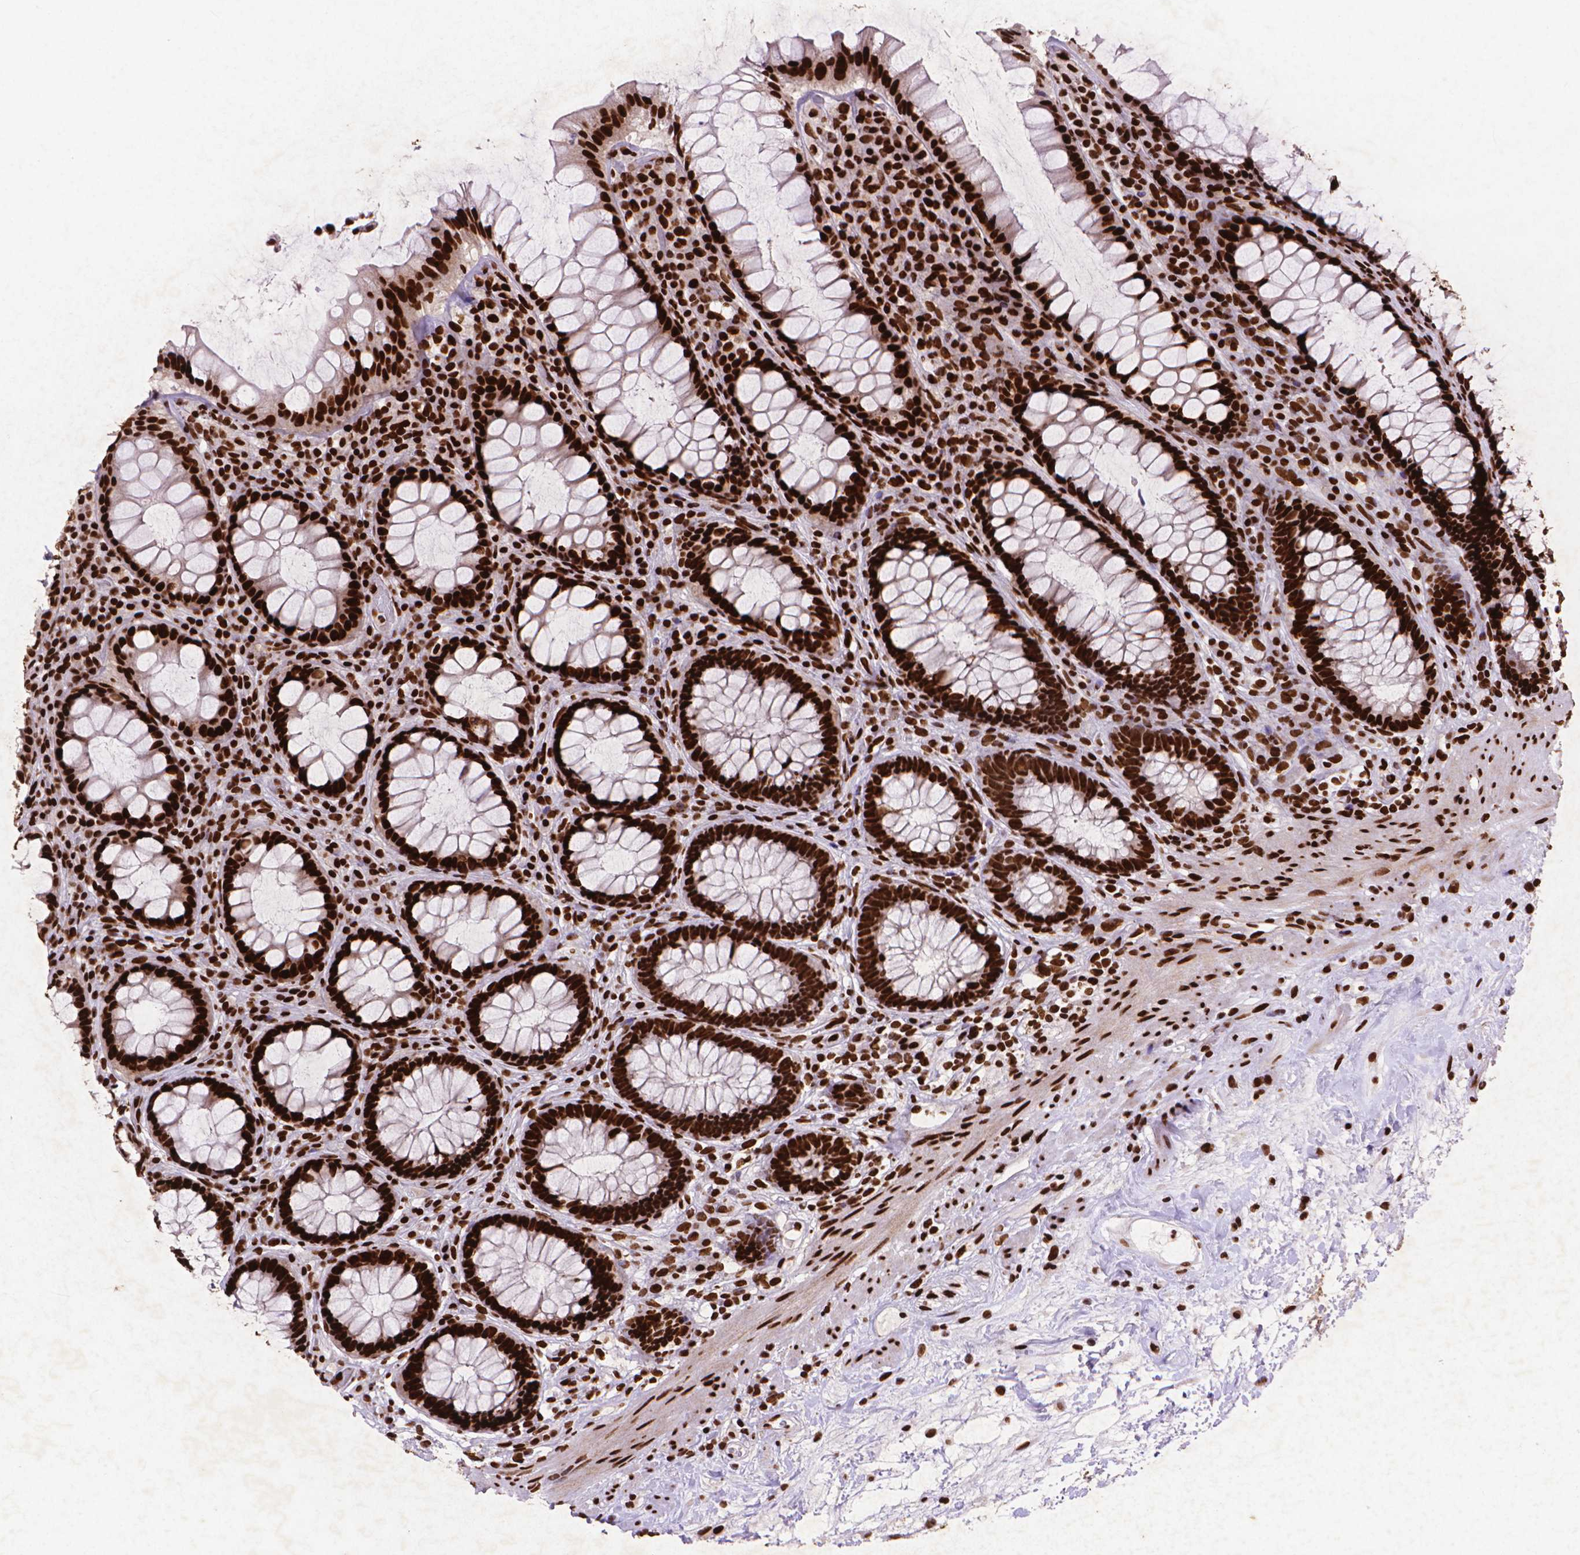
{"staining": {"intensity": "strong", "quantity": ">75%", "location": "nuclear"}, "tissue": "rectum", "cell_type": "Glandular cells", "image_type": "normal", "snomed": [{"axis": "morphology", "description": "Normal tissue, NOS"}, {"axis": "topography", "description": "Rectum"}], "caption": "Immunohistochemical staining of benign rectum reveals strong nuclear protein positivity in about >75% of glandular cells.", "gene": "CITED2", "patient": {"sex": "male", "age": 72}}